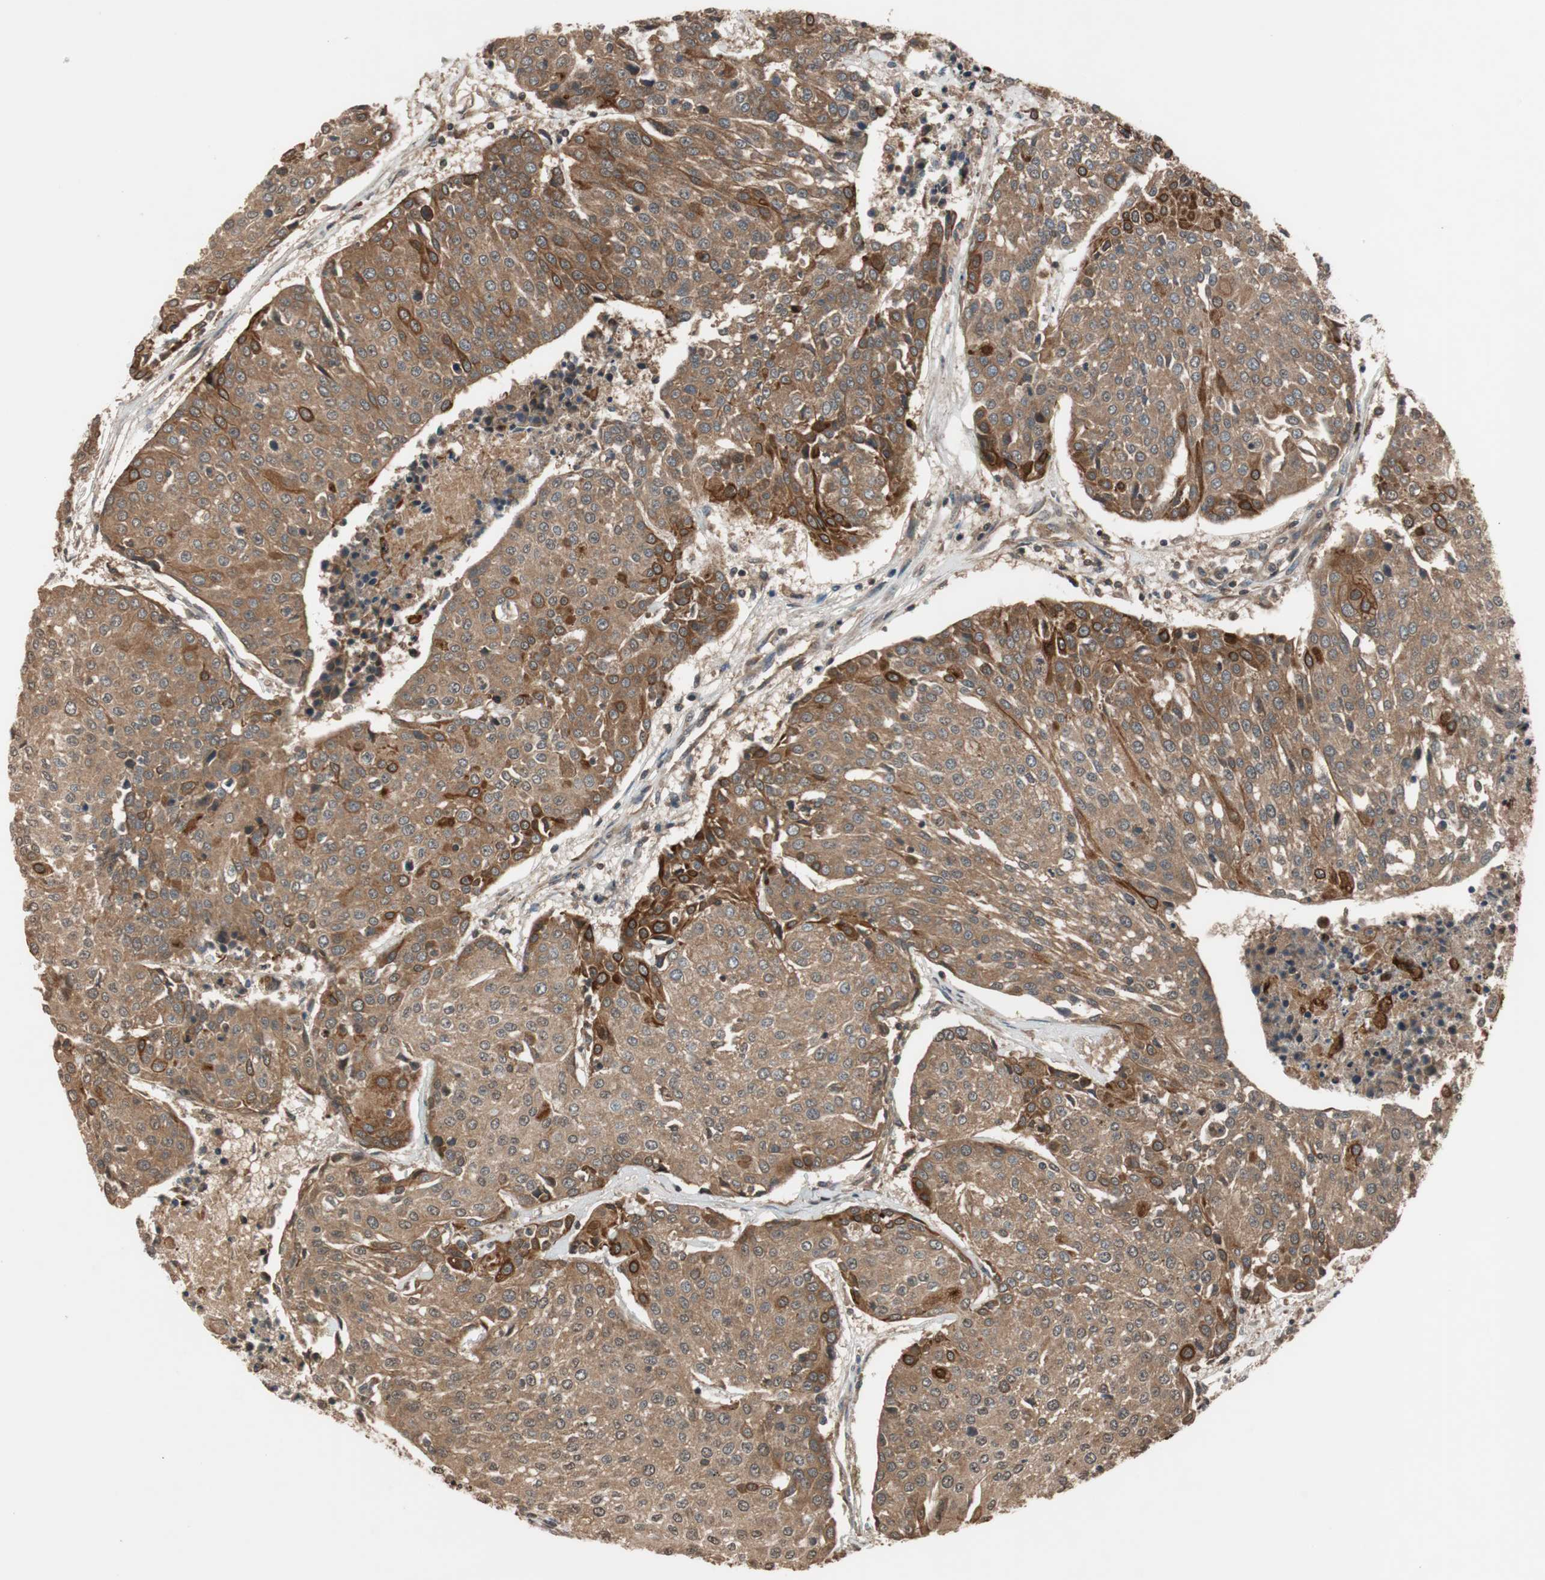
{"staining": {"intensity": "moderate", "quantity": ">75%", "location": "cytoplasmic/membranous"}, "tissue": "urothelial cancer", "cell_type": "Tumor cells", "image_type": "cancer", "snomed": [{"axis": "morphology", "description": "Urothelial carcinoma, High grade"}, {"axis": "topography", "description": "Urinary bladder"}], "caption": "This histopathology image reveals urothelial carcinoma (high-grade) stained with immunohistochemistry to label a protein in brown. The cytoplasmic/membranous of tumor cells show moderate positivity for the protein. Nuclei are counter-stained blue.", "gene": "TMEM230", "patient": {"sex": "female", "age": 85}}